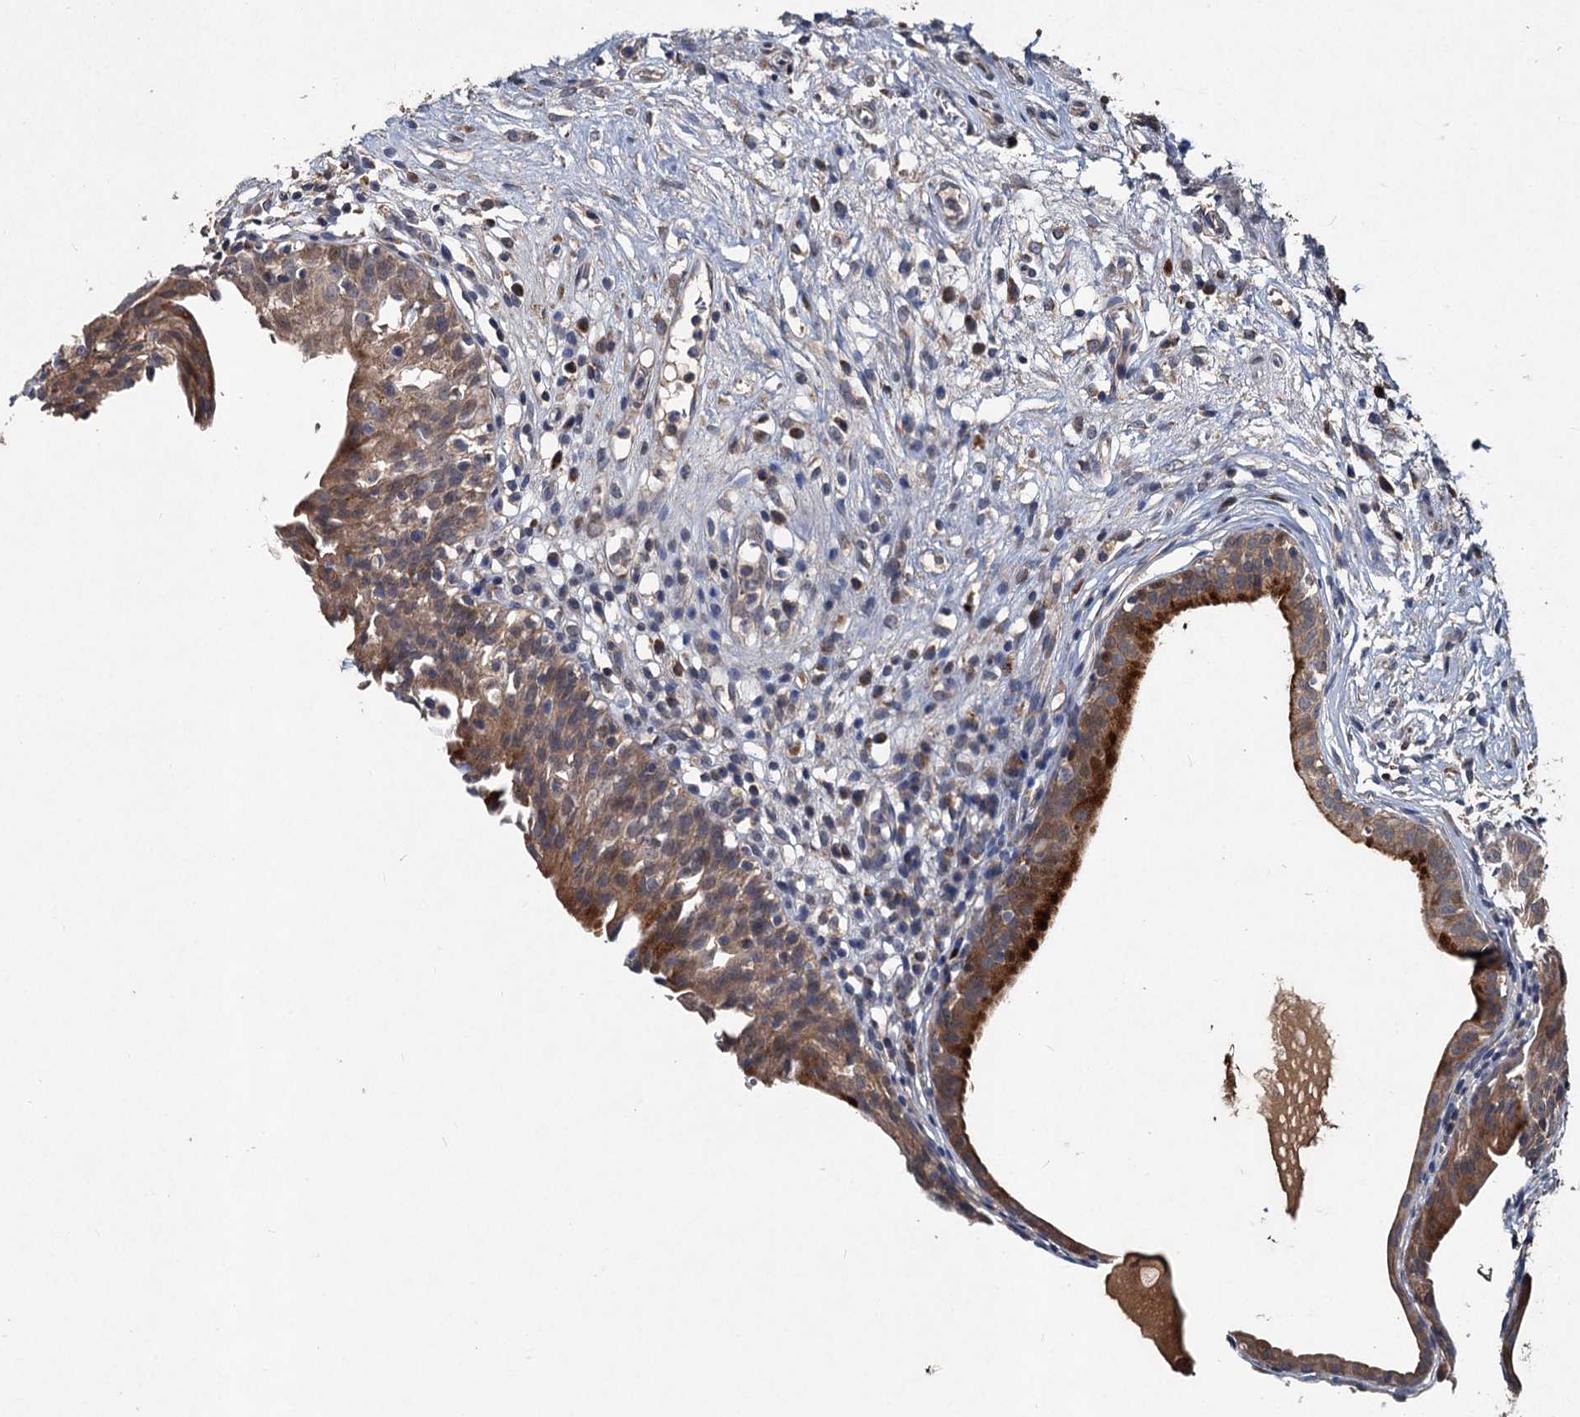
{"staining": {"intensity": "moderate", "quantity": ">75%", "location": "cytoplasmic/membranous"}, "tissue": "urinary bladder", "cell_type": "Urothelial cells", "image_type": "normal", "snomed": [{"axis": "morphology", "description": "Normal tissue, NOS"}, {"axis": "morphology", "description": "Inflammation, NOS"}, {"axis": "topography", "description": "Urinary bladder"}], "caption": "A brown stain highlights moderate cytoplasmic/membranous staining of a protein in urothelial cells of benign human urinary bladder. (DAB (3,3'-diaminobenzidine) IHC with brightfield microscopy, high magnification).", "gene": "OTUB1", "patient": {"sex": "male", "age": 63}}